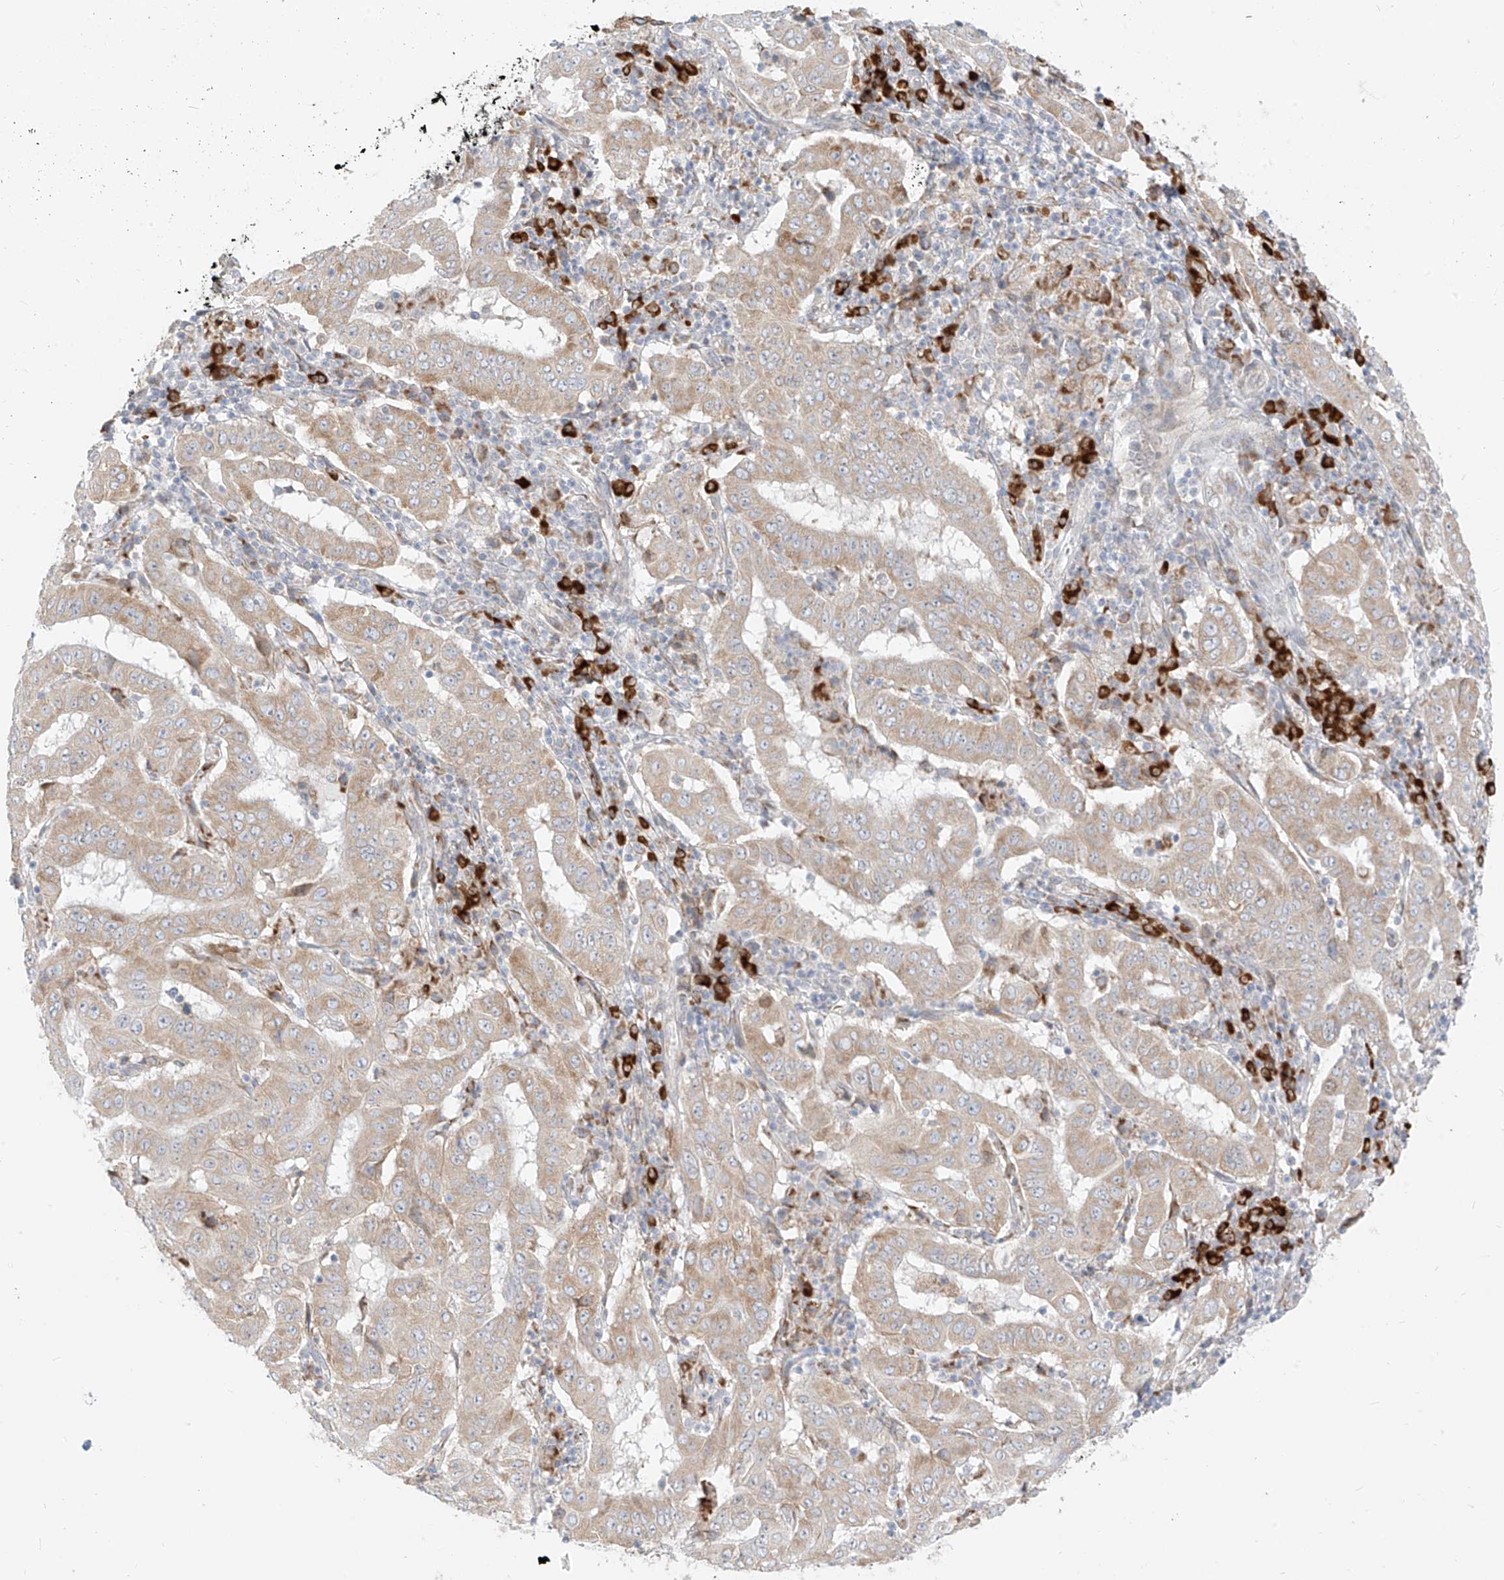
{"staining": {"intensity": "moderate", "quantity": "25%-75%", "location": "cytoplasmic/membranous"}, "tissue": "pancreatic cancer", "cell_type": "Tumor cells", "image_type": "cancer", "snomed": [{"axis": "morphology", "description": "Adenocarcinoma, NOS"}, {"axis": "topography", "description": "Pancreas"}], "caption": "Moderate cytoplasmic/membranous expression for a protein is seen in about 25%-75% of tumor cells of pancreatic adenocarcinoma using IHC.", "gene": "STT3A", "patient": {"sex": "male", "age": 63}}